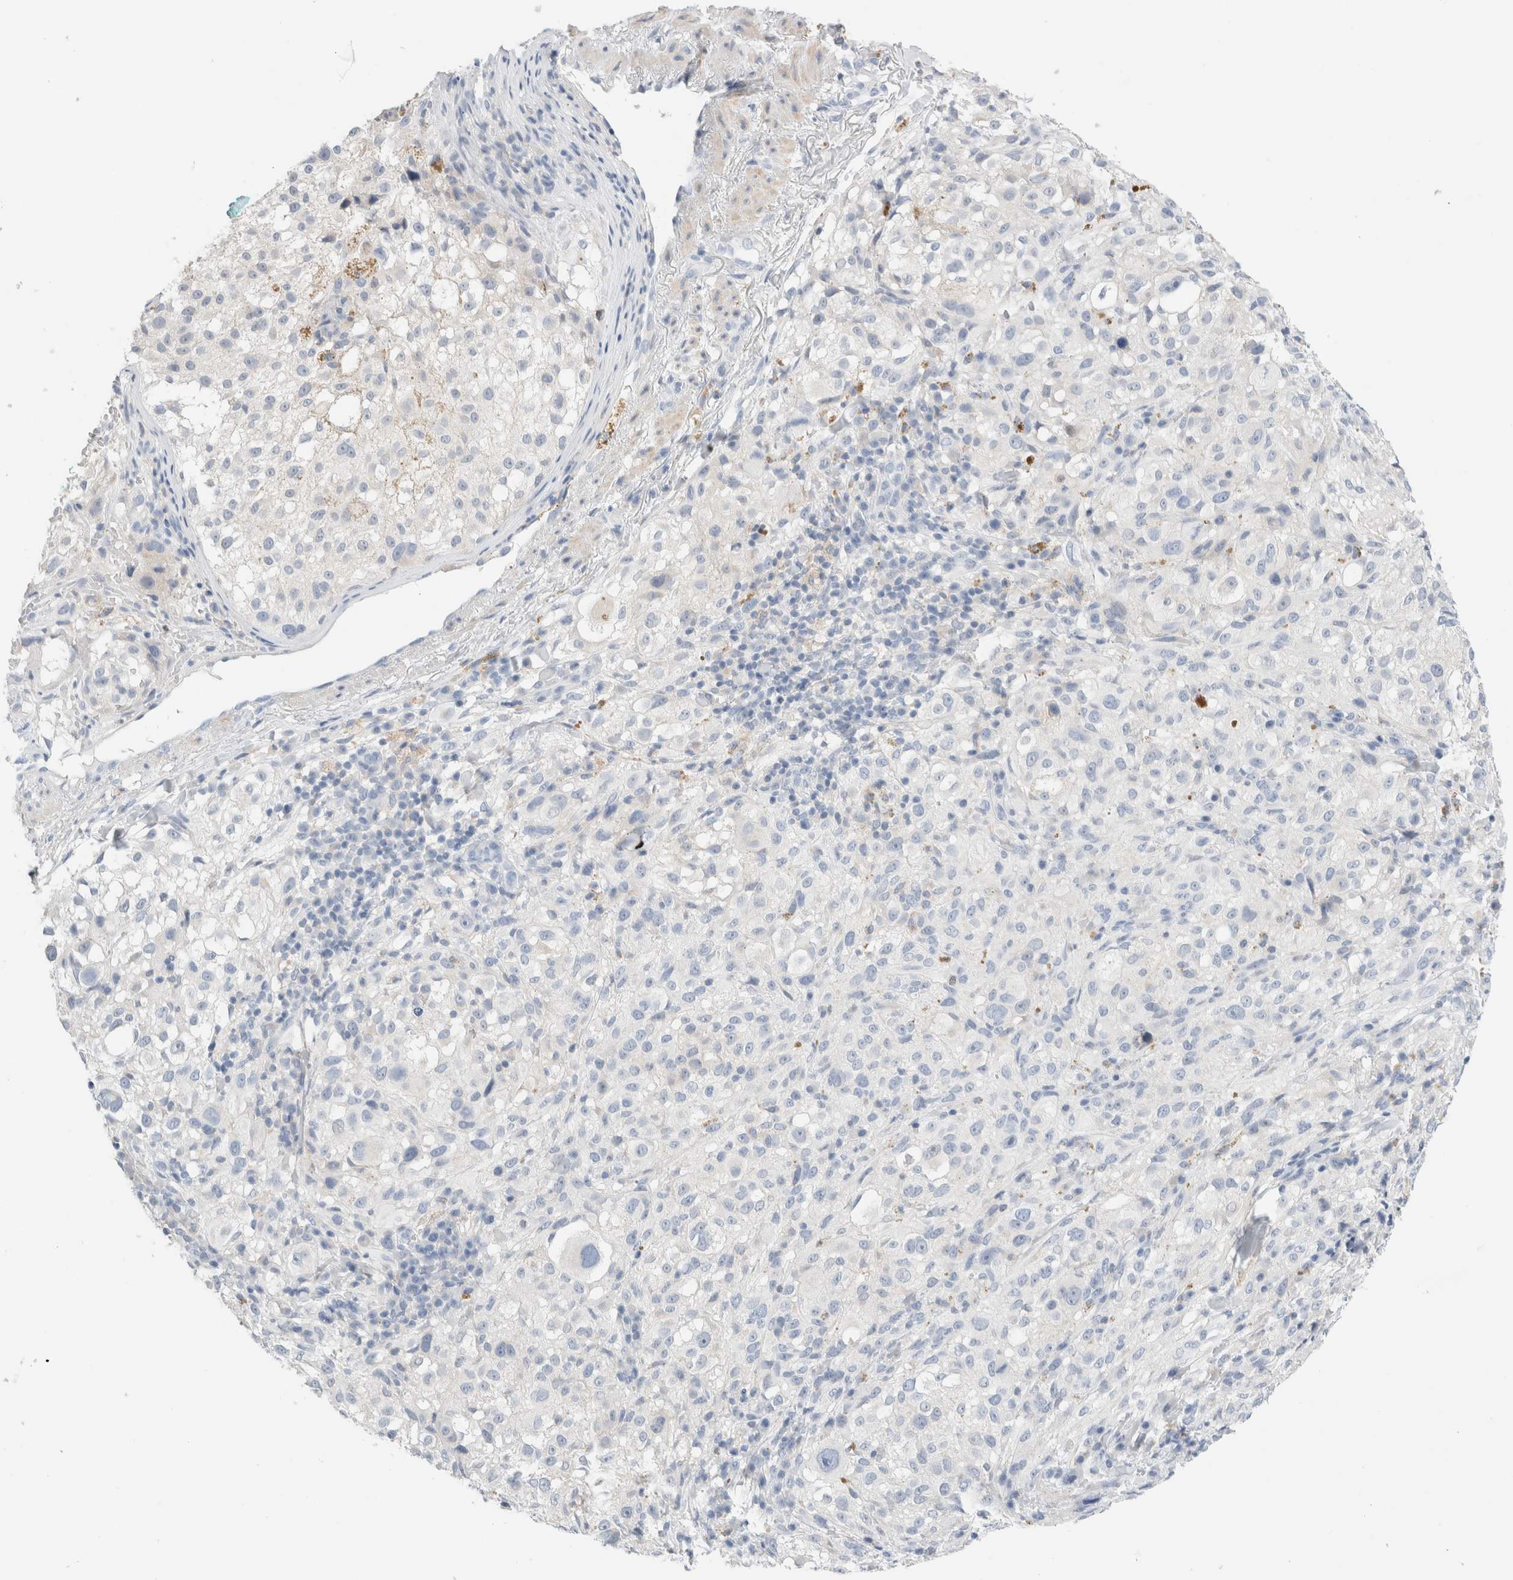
{"staining": {"intensity": "negative", "quantity": "none", "location": "none"}, "tissue": "melanoma", "cell_type": "Tumor cells", "image_type": "cancer", "snomed": [{"axis": "morphology", "description": "Necrosis, NOS"}, {"axis": "morphology", "description": "Malignant melanoma, NOS"}, {"axis": "topography", "description": "Skin"}], "caption": "Immunohistochemistry micrograph of melanoma stained for a protein (brown), which demonstrates no positivity in tumor cells.", "gene": "ADAM30", "patient": {"sex": "female", "age": 87}}